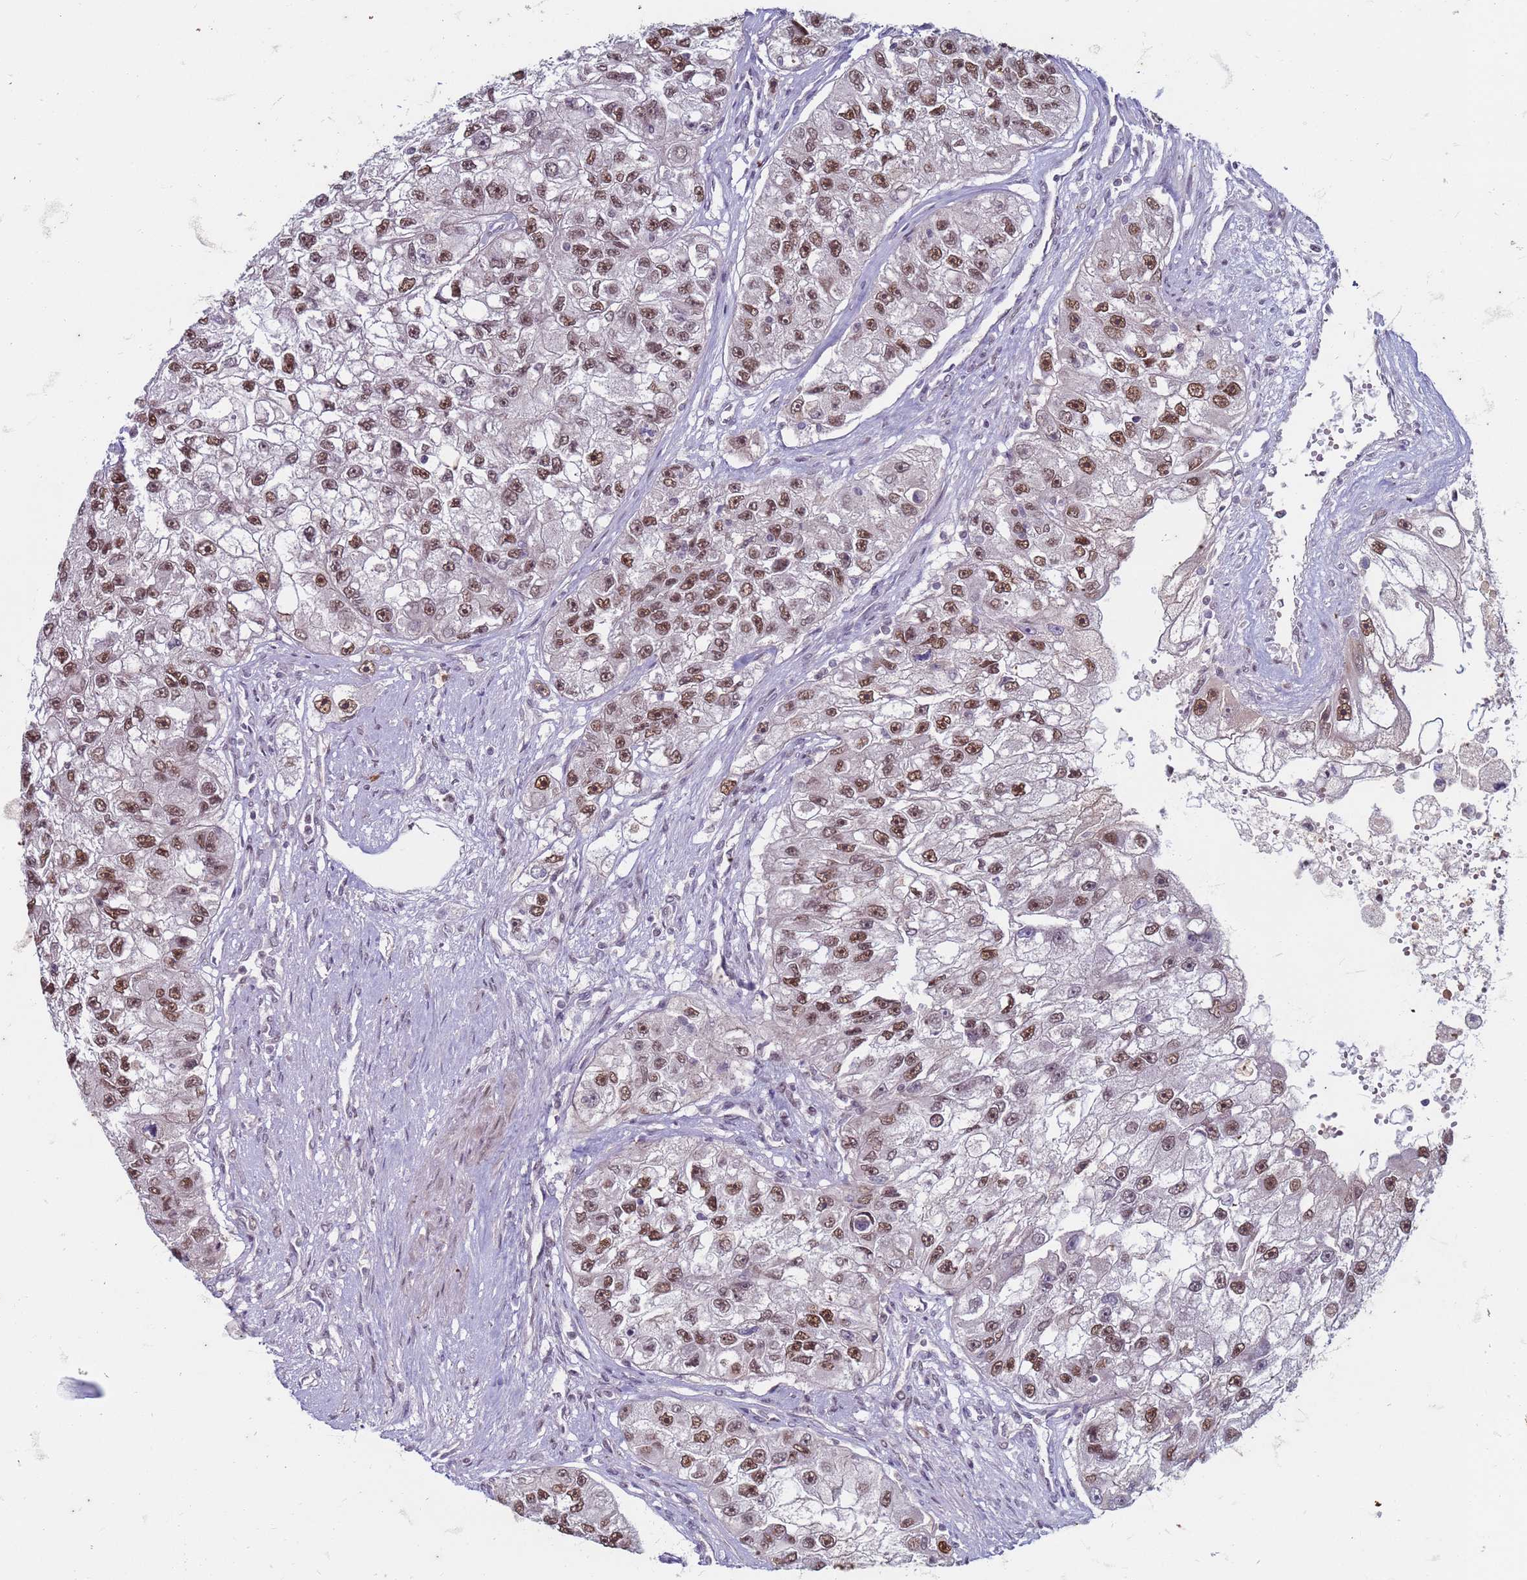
{"staining": {"intensity": "moderate", "quantity": ">75%", "location": "nuclear"}, "tissue": "renal cancer", "cell_type": "Tumor cells", "image_type": "cancer", "snomed": [{"axis": "morphology", "description": "Adenocarcinoma, NOS"}, {"axis": "topography", "description": "Kidney"}], "caption": "Human renal cancer (adenocarcinoma) stained with a protein marker shows moderate staining in tumor cells.", "gene": "TRMT6", "patient": {"sex": "male", "age": 63}}